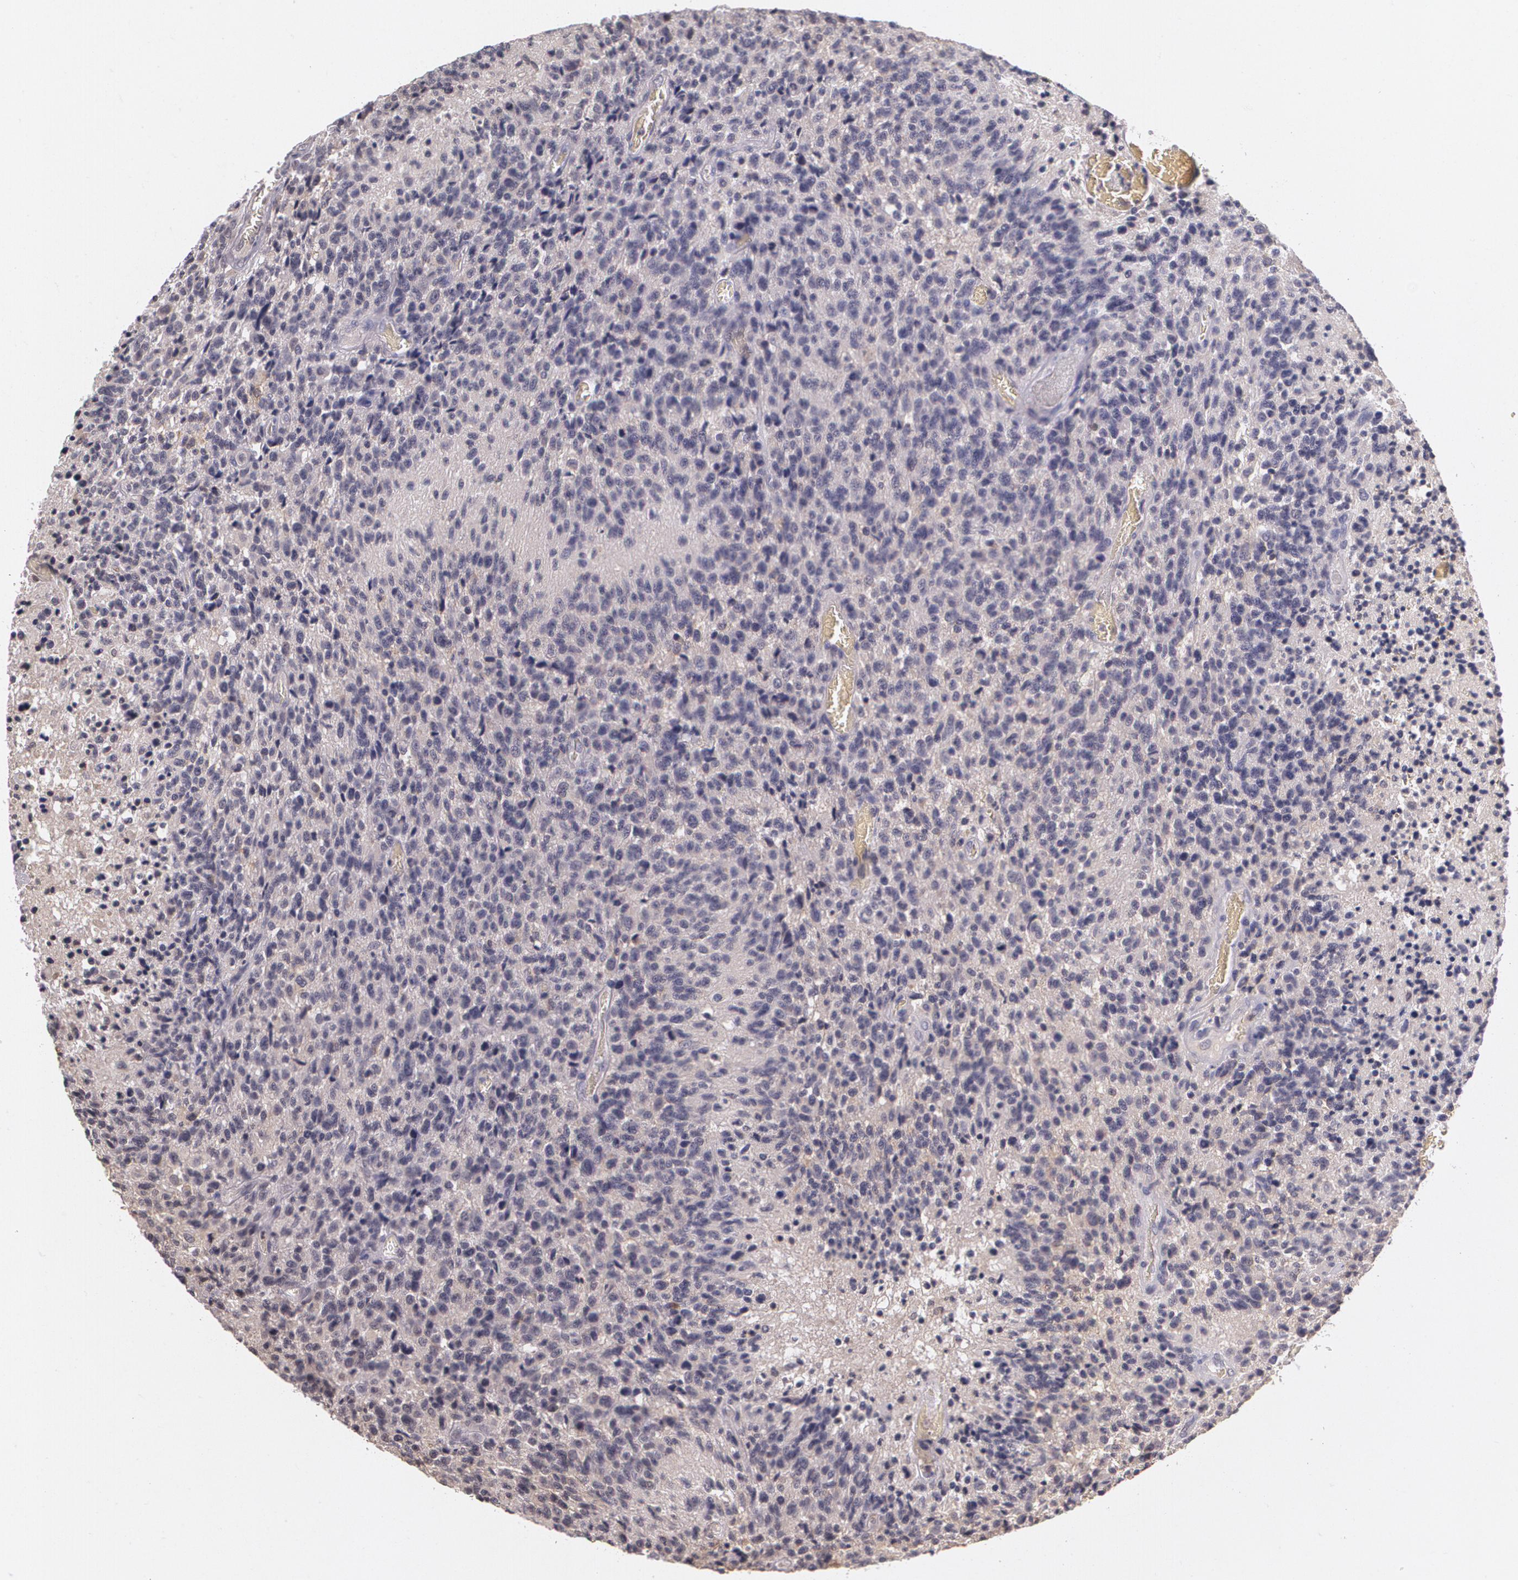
{"staining": {"intensity": "weak", "quantity": ">75%", "location": "cytoplasmic/membranous"}, "tissue": "glioma", "cell_type": "Tumor cells", "image_type": "cancer", "snomed": [{"axis": "morphology", "description": "Glioma, malignant, High grade"}, {"axis": "topography", "description": "Brain"}], "caption": "Glioma stained with immunohistochemistry (IHC) demonstrates weak cytoplasmic/membranous staining in about >75% of tumor cells.", "gene": "TM4SF1", "patient": {"sex": "male", "age": 36}}